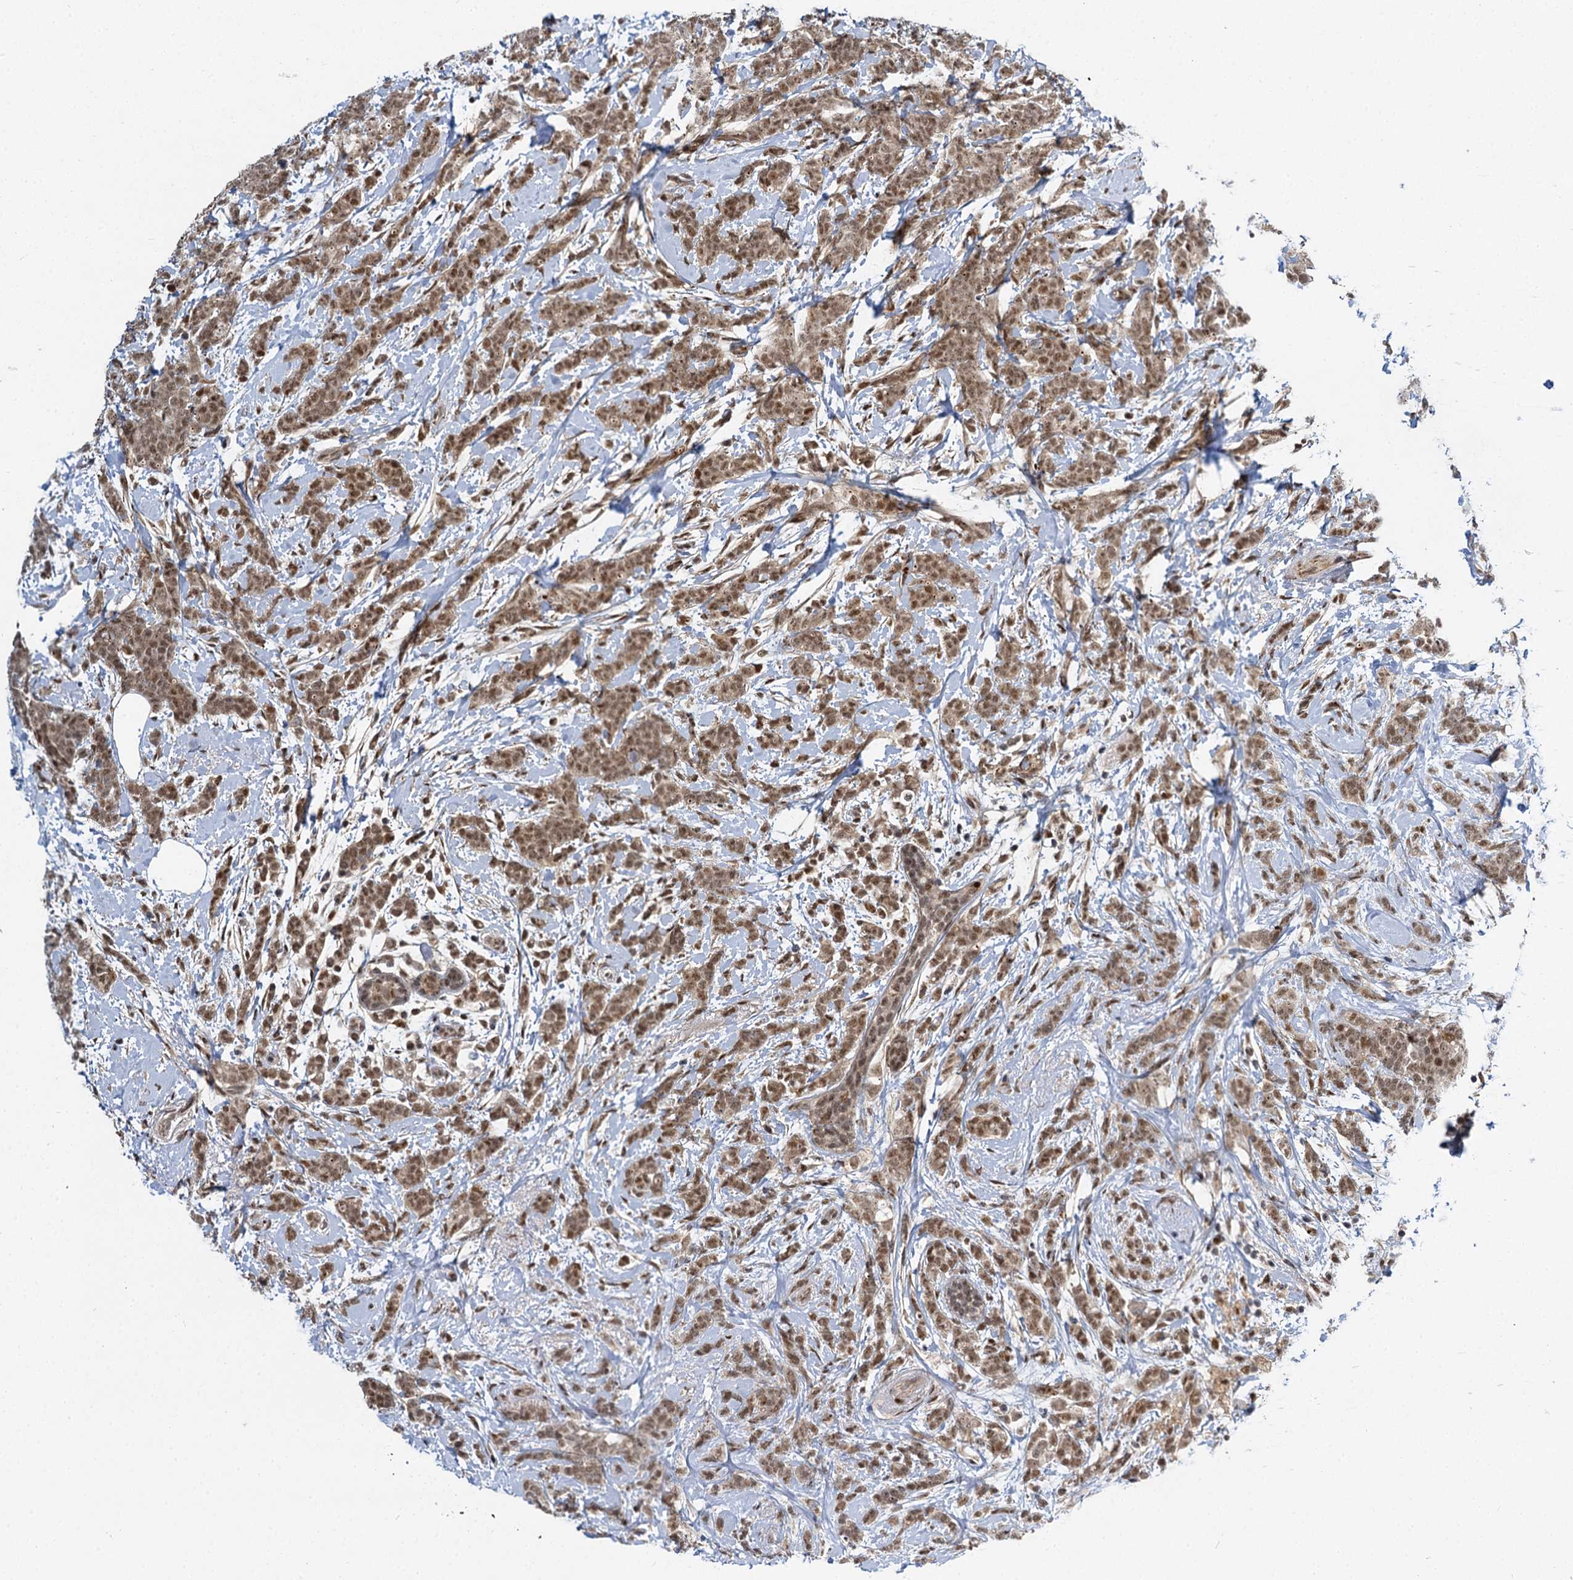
{"staining": {"intensity": "moderate", "quantity": ">75%", "location": "cytoplasmic/membranous,nuclear"}, "tissue": "breast cancer", "cell_type": "Tumor cells", "image_type": "cancer", "snomed": [{"axis": "morphology", "description": "Lobular carcinoma"}, {"axis": "topography", "description": "Breast"}], "caption": "Breast cancer (lobular carcinoma) stained for a protein shows moderate cytoplasmic/membranous and nuclear positivity in tumor cells.", "gene": "MBD6", "patient": {"sex": "female", "age": 58}}